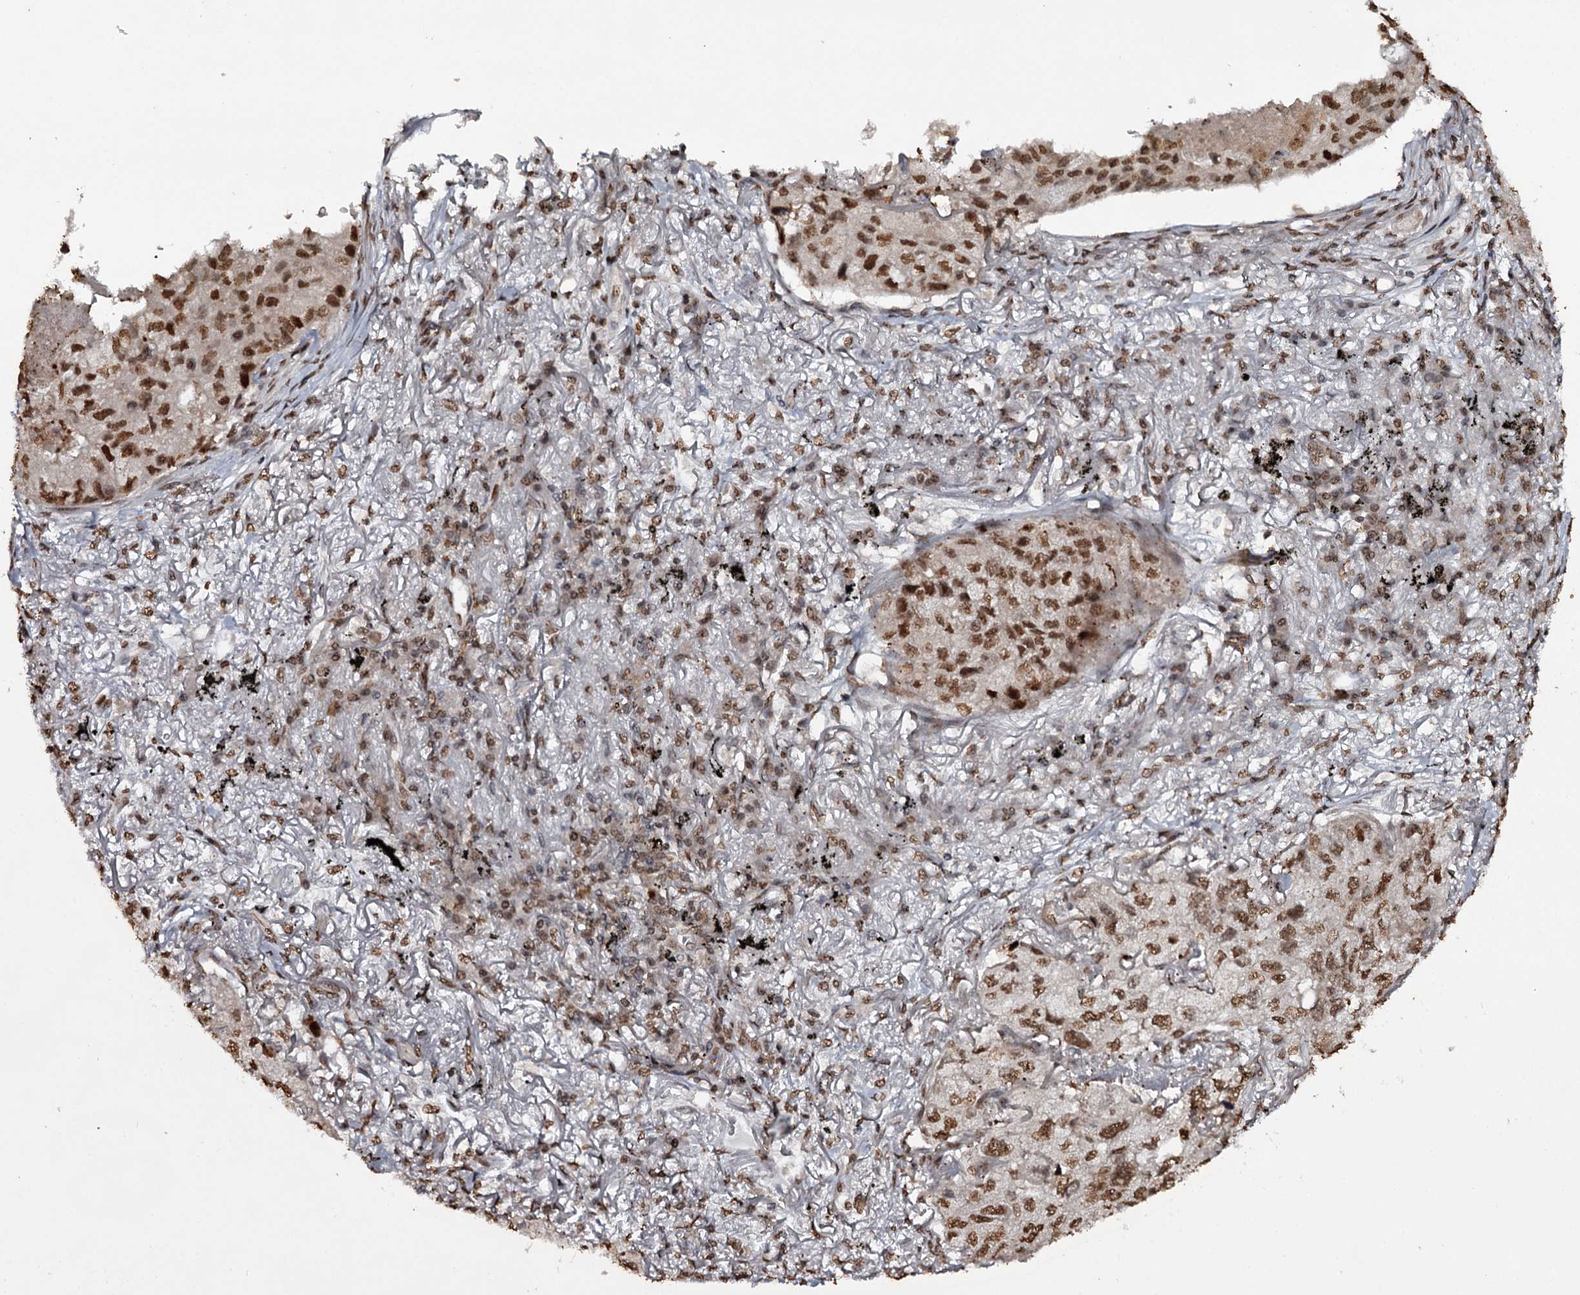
{"staining": {"intensity": "strong", "quantity": ">75%", "location": "nuclear"}, "tissue": "lung cancer", "cell_type": "Tumor cells", "image_type": "cancer", "snomed": [{"axis": "morphology", "description": "Adenocarcinoma, NOS"}, {"axis": "topography", "description": "Lung"}], "caption": "The histopathology image exhibits immunohistochemical staining of lung cancer. There is strong nuclear expression is seen in approximately >75% of tumor cells. Nuclei are stained in blue.", "gene": "THYN1", "patient": {"sex": "male", "age": 65}}